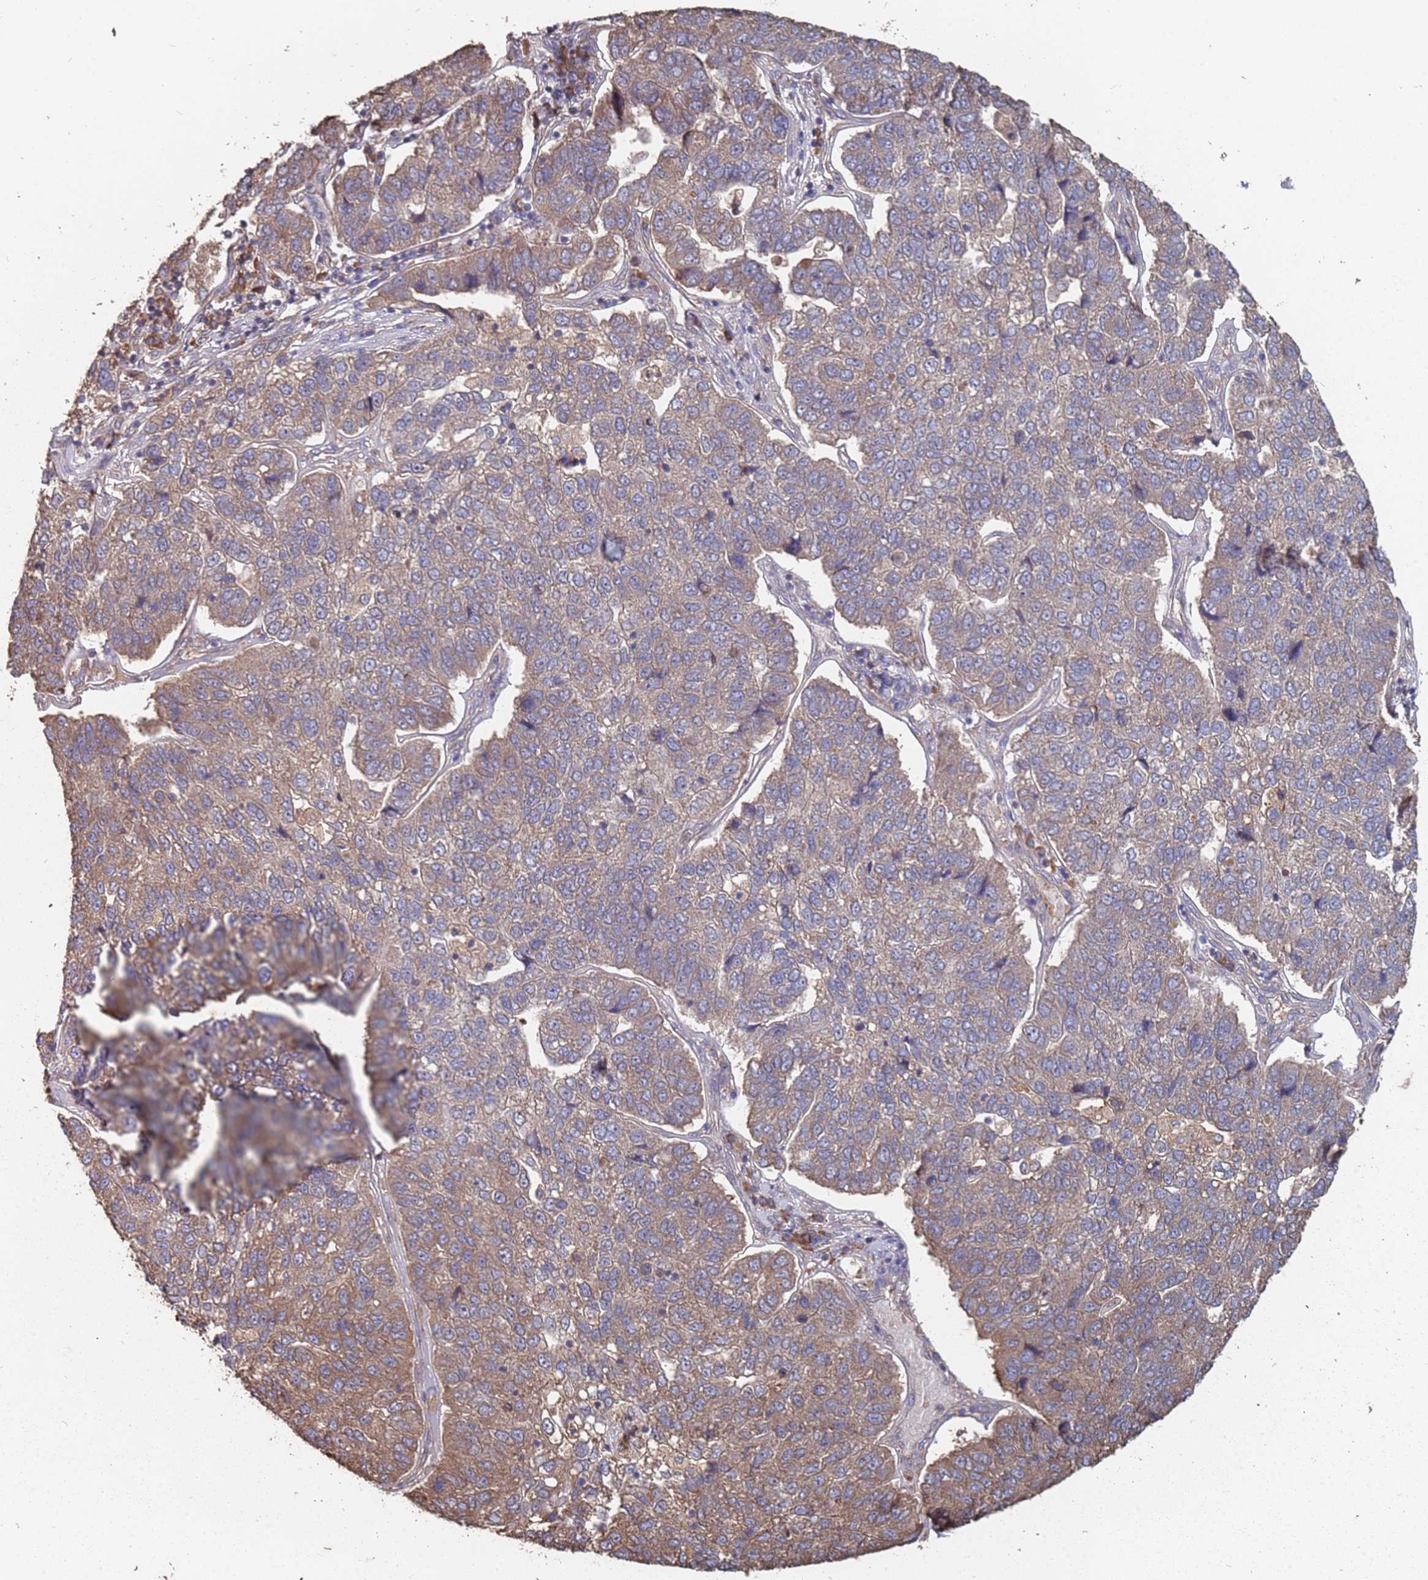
{"staining": {"intensity": "moderate", "quantity": "25%-75%", "location": "cytoplasmic/membranous"}, "tissue": "pancreatic cancer", "cell_type": "Tumor cells", "image_type": "cancer", "snomed": [{"axis": "morphology", "description": "Adenocarcinoma, NOS"}, {"axis": "topography", "description": "Pancreas"}], "caption": "The photomicrograph demonstrates staining of pancreatic cancer, revealing moderate cytoplasmic/membranous protein expression (brown color) within tumor cells.", "gene": "ATG5", "patient": {"sex": "female", "age": 61}}